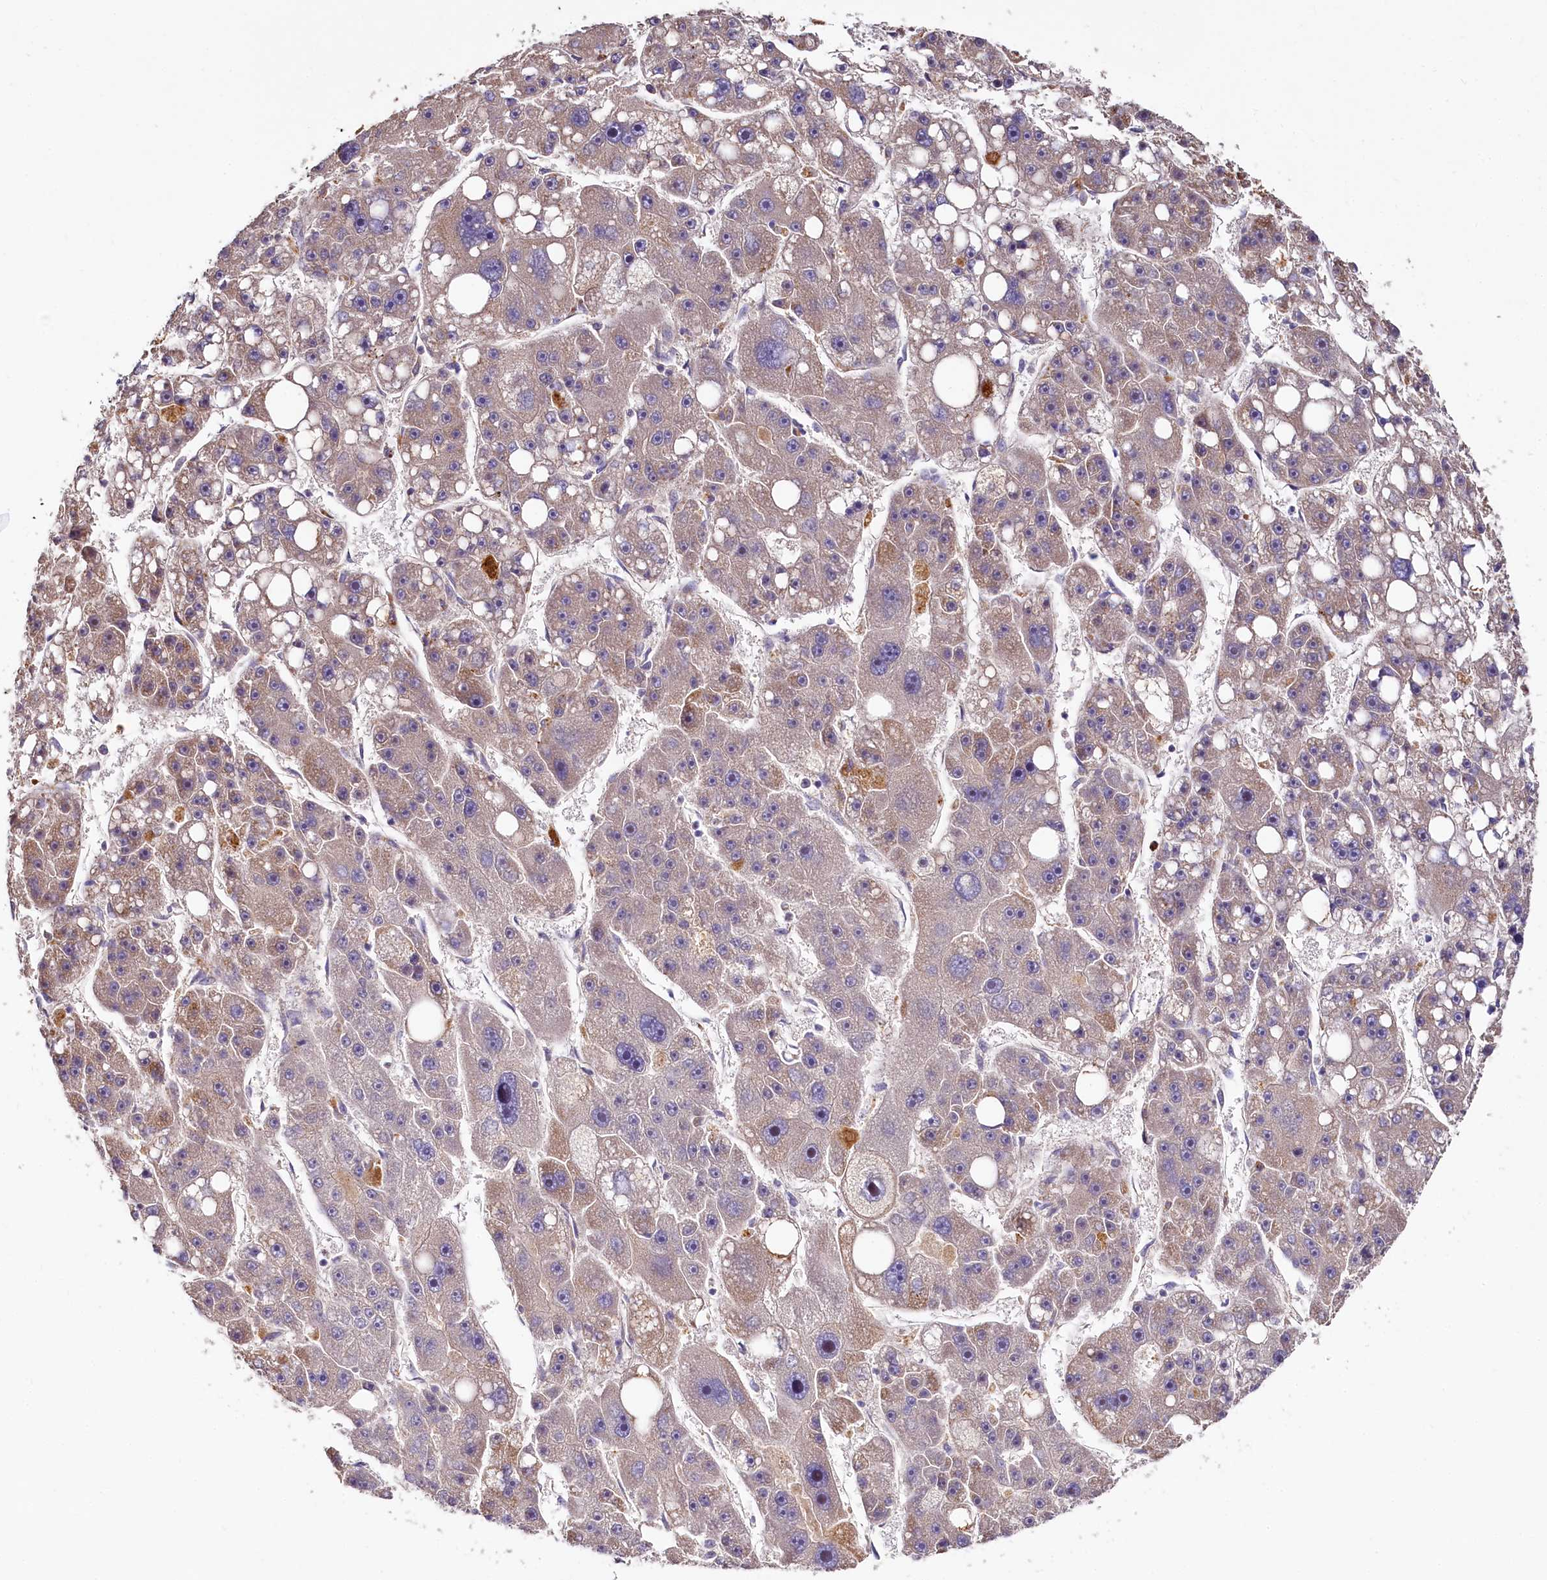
{"staining": {"intensity": "weak", "quantity": "25%-75%", "location": "cytoplasmic/membranous"}, "tissue": "liver cancer", "cell_type": "Tumor cells", "image_type": "cancer", "snomed": [{"axis": "morphology", "description": "Carcinoma, Hepatocellular, NOS"}, {"axis": "topography", "description": "Liver"}], "caption": "Brown immunohistochemical staining in liver hepatocellular carcinoma displays weak cytoplasmic/membranous expression in approximately 25%-75% of tumor cells. (Brightfield microscopy of DAB IHC at high magnification).", "gene": "SPRYD3", "patient": {"sex": "female", "age": 61}}